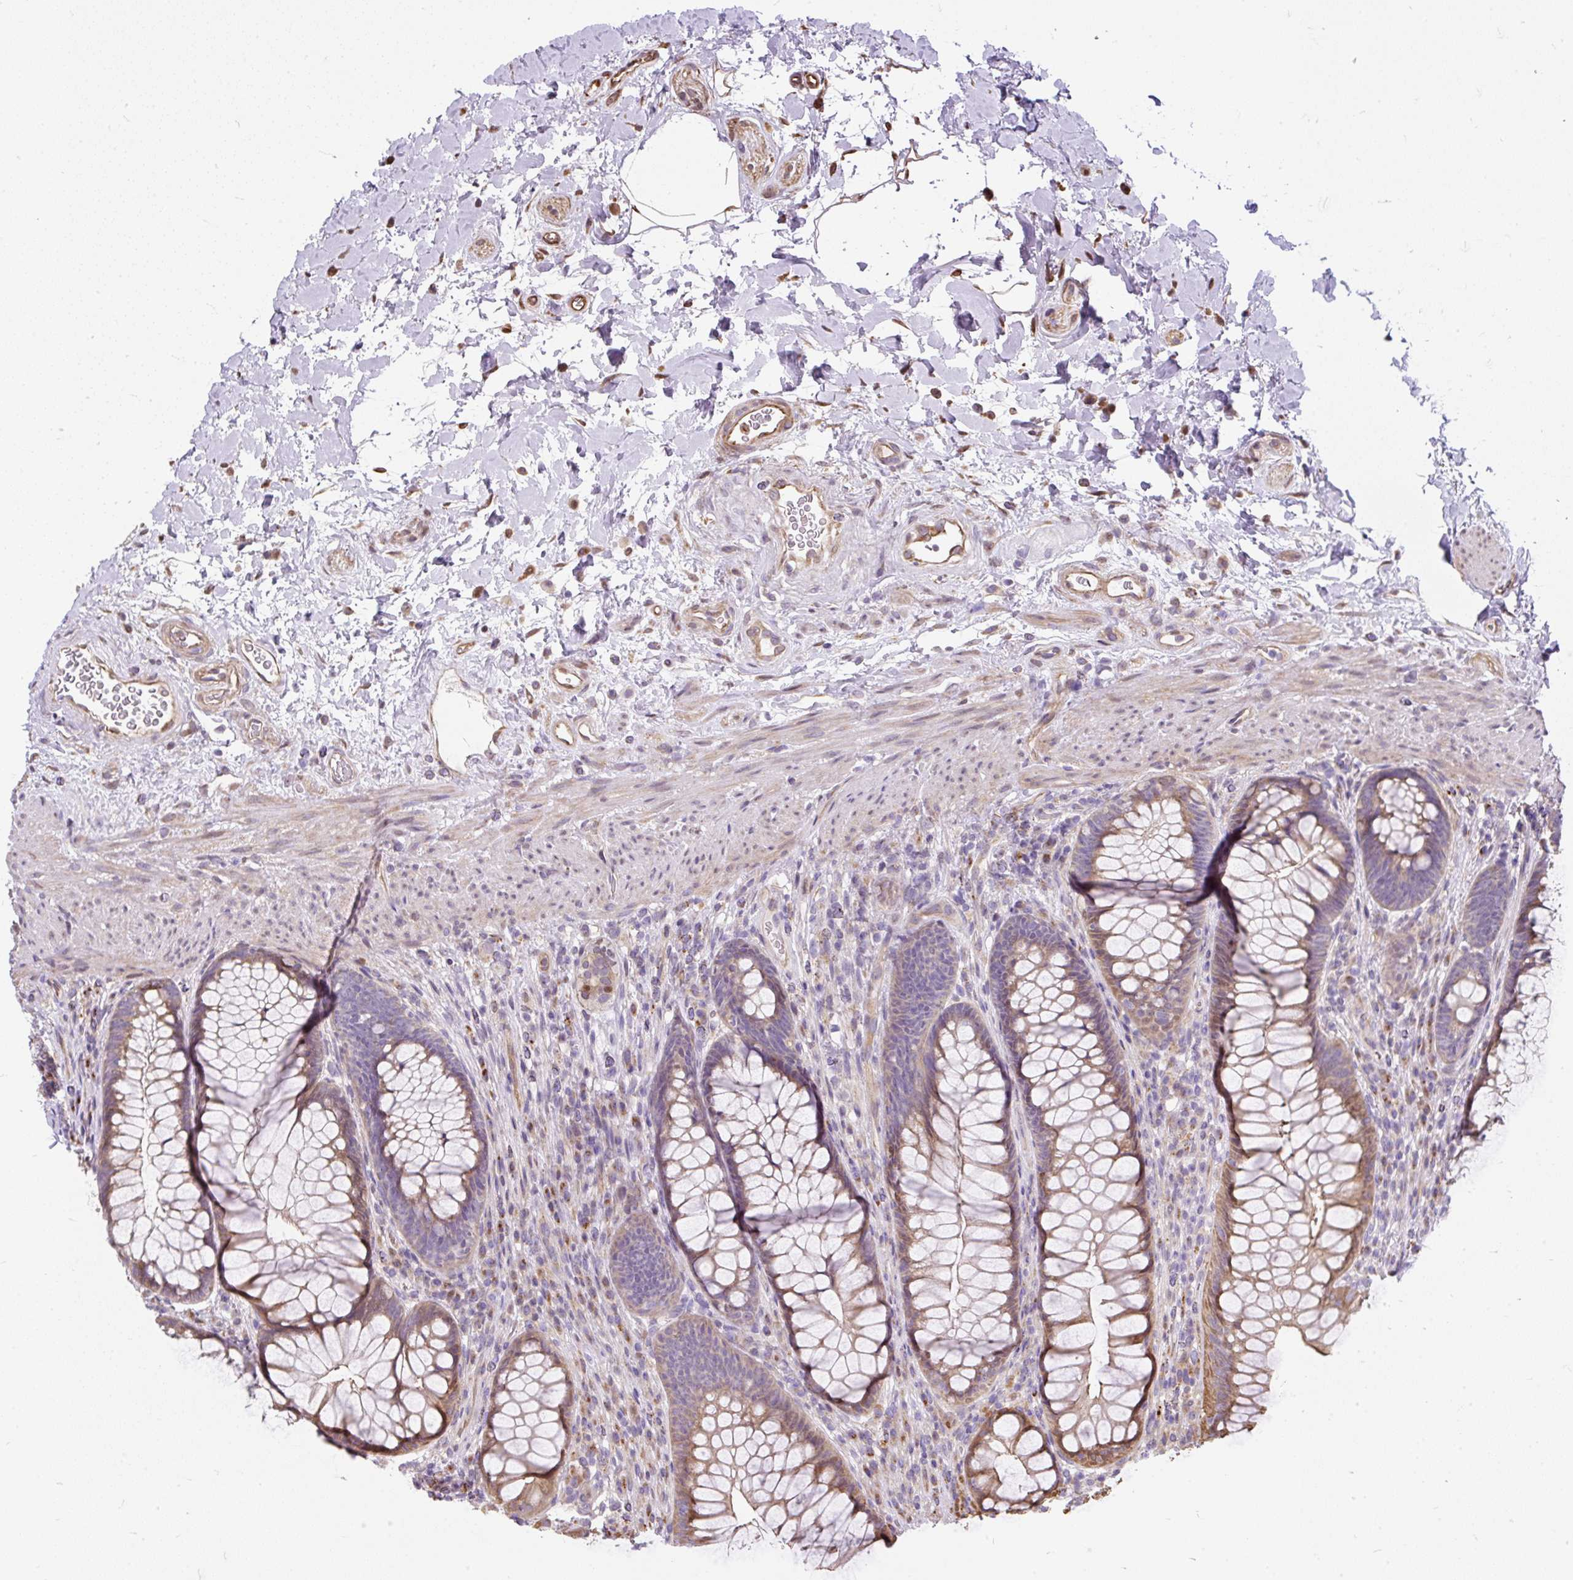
{"staining": {"intensity": "moderate", "quantity": "25%-75%", "location": "cytoplasmic/membranous"}, "tissue": "rectum", "cell_type": "Glandular cells", "image_type": "normal", "snomed": [{"axis": "morphology", "description": "Normal tissue, NOS"}, {"axis": "topography", "description": "Rectum"}], "caption": "Immunohistochemistry (IHC) image of benign rectum: human rectum stained using immunohistochemistry demonstrates medium levels of moderate protein expression localized specifically in the cytoplasmic/membranous of glandular cells, appearing as a cytoplasmic/membranous brown color.", "gene": "PUS7L", "patient": {"sex": "male", "age": 53}}